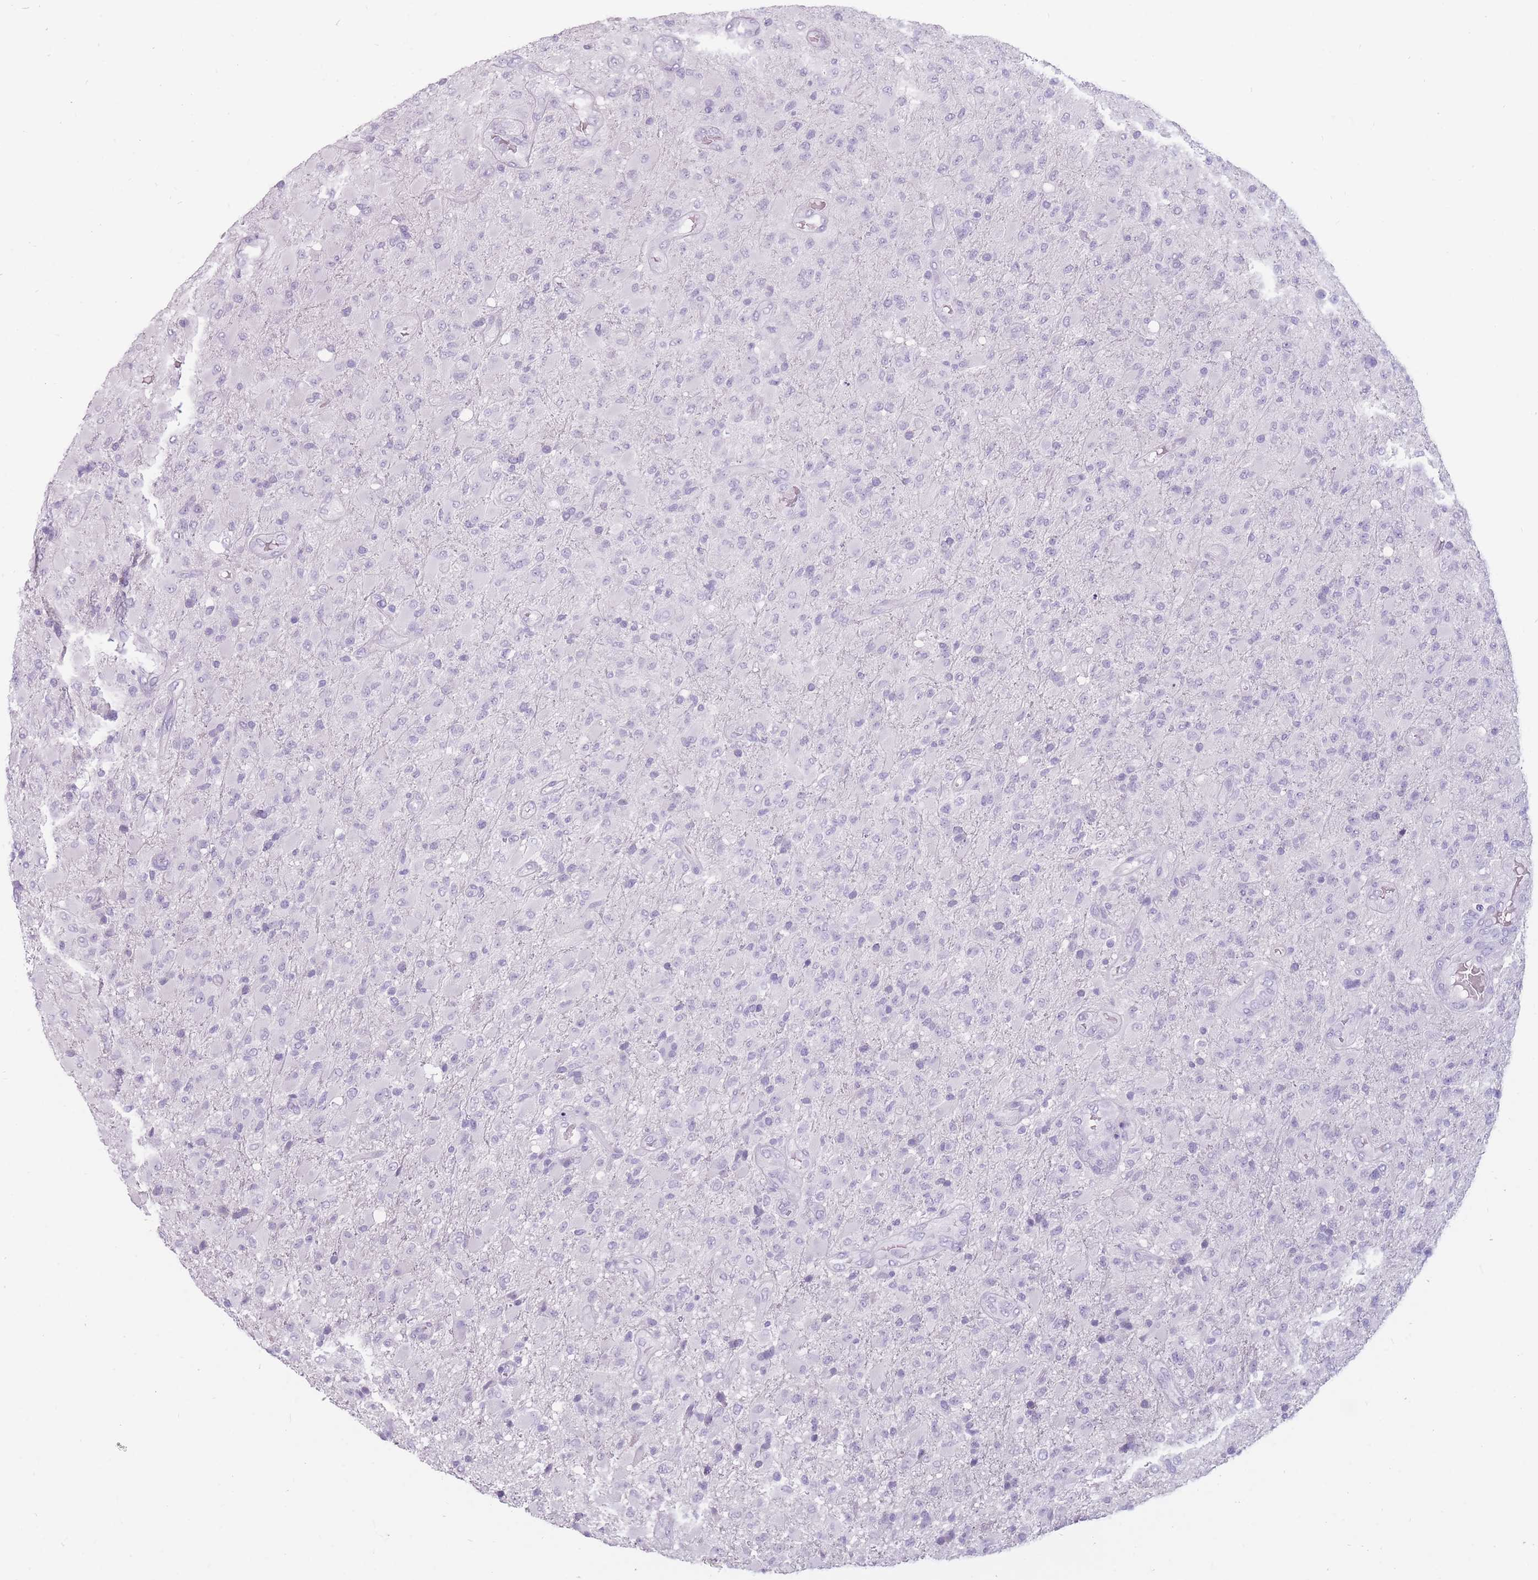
{"staining": {"intensity": "negative", "quantity": "none", "location": "none"}, "tissue": "glioma", "cell_type": "Tumor cells", "image_type": "cancer", "snomed": [{"axis": "morphology", "description": "Glioma, malignant, Low grade"}, {"axis": "topography", "description": "Brain"}], "caption": "High power microscopy photomicrograph of an IHC image of low-grade glioma (malignant), revealing no significant positivity in tumor cells. The staining was performed using DAB (3,3'-diaminobenzidine) to visualize the protein expression in brown, while the nuclei were stained in blue with hematoxylin (Magnification: 20x).", "gene": "CCNO", "patient": {"sex": "male", "age": 65}}